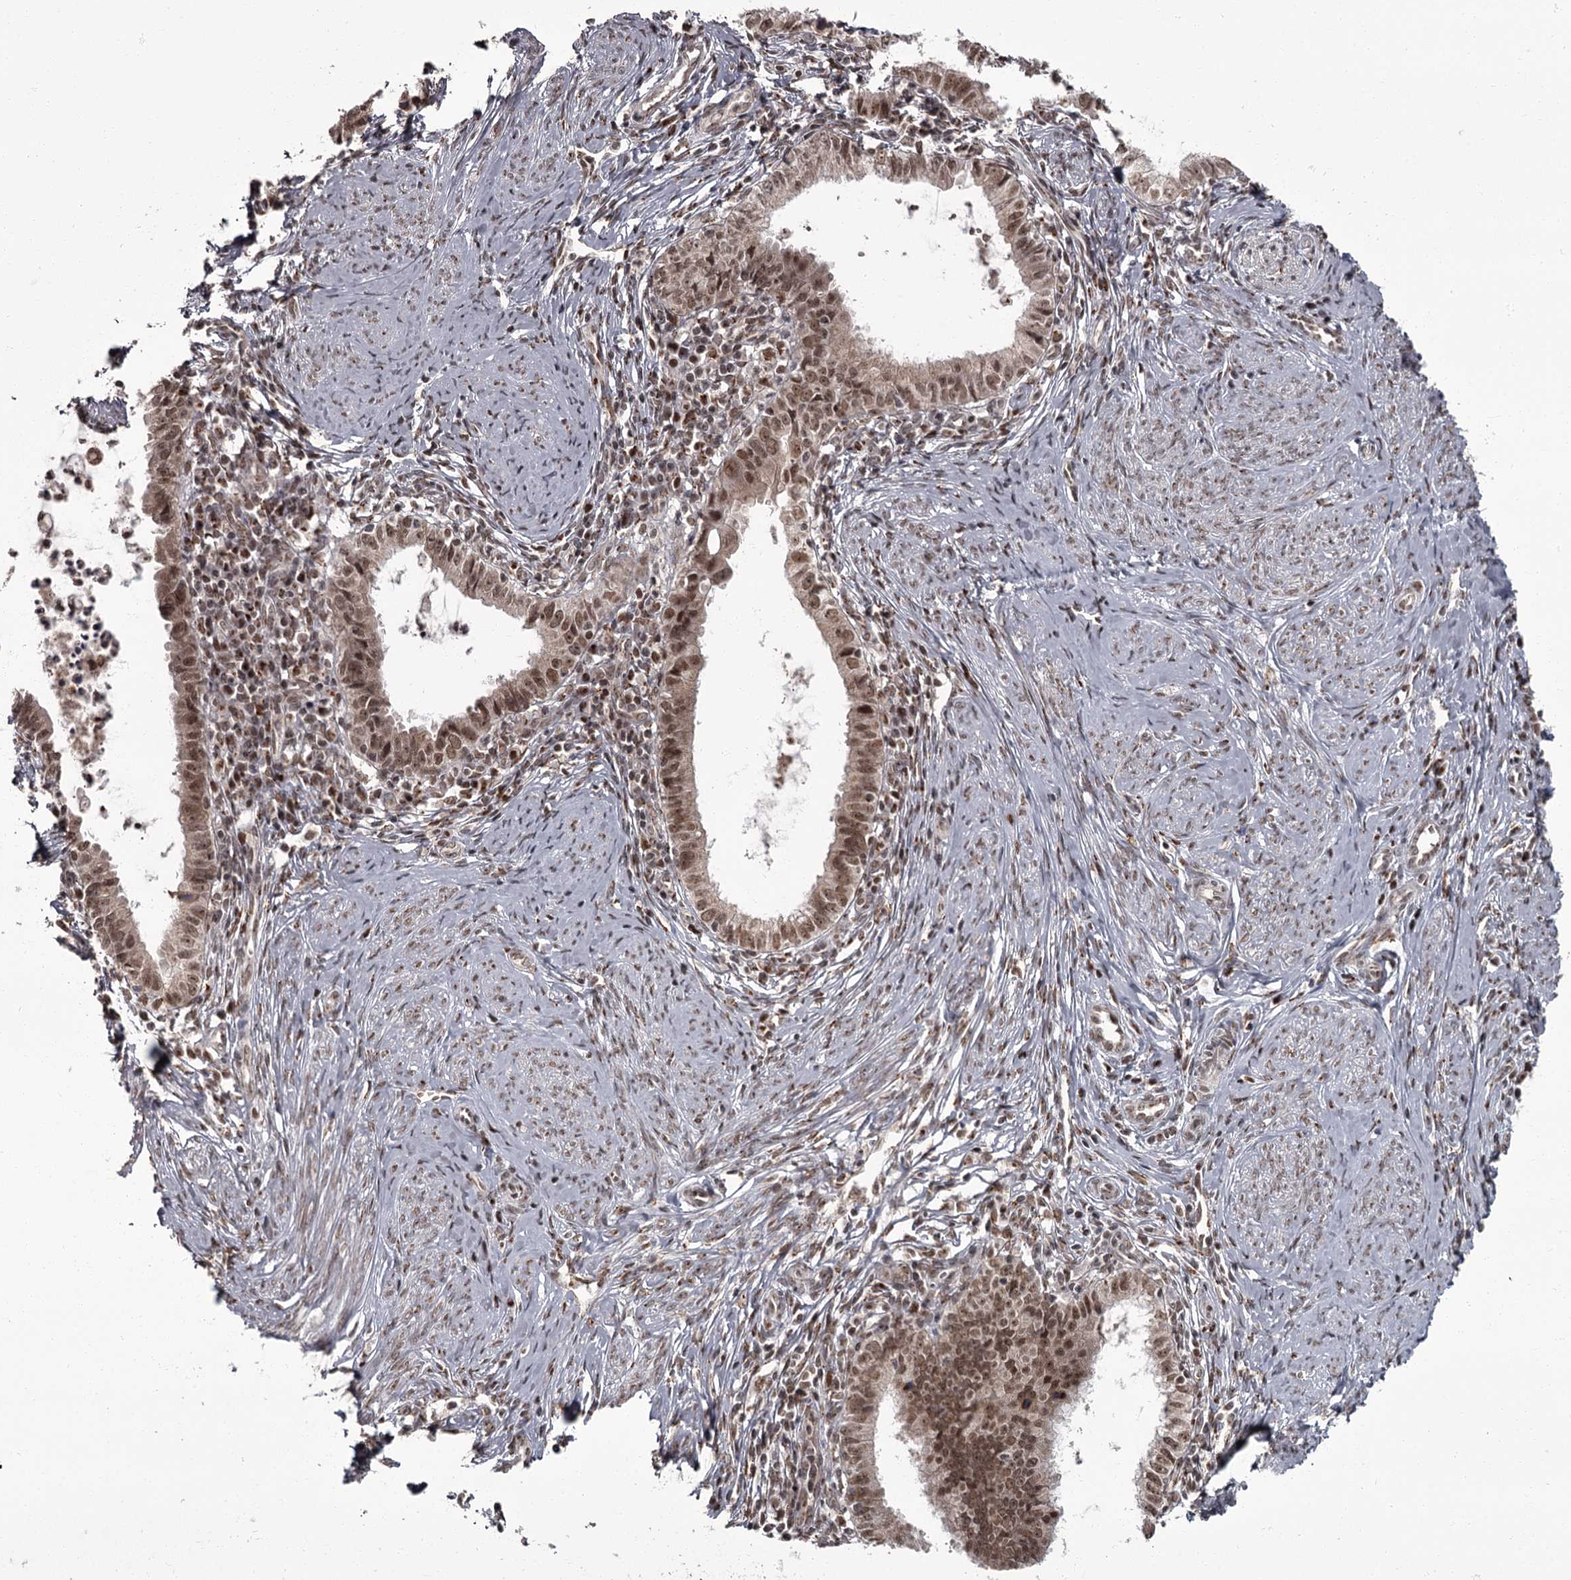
{"staining": {"intensity": "moderate", "quantity": ">75%", "location": "nuclear"}, "tissue": "cervical cancer", "cell_type": "Tumor cells", "image_type": "cancer", "snomed": [{"axis": "morphology", "description": "Adenocarcinoma, NOS"}, {"axis": "topography", "description": "Cervix"}], "caption": "A brown stain labels moderate nuclear expression of a protein in human cervical cancer tumor cells.", "gene": "CEP83", "patient": {"sex": "female", "age": 36}}